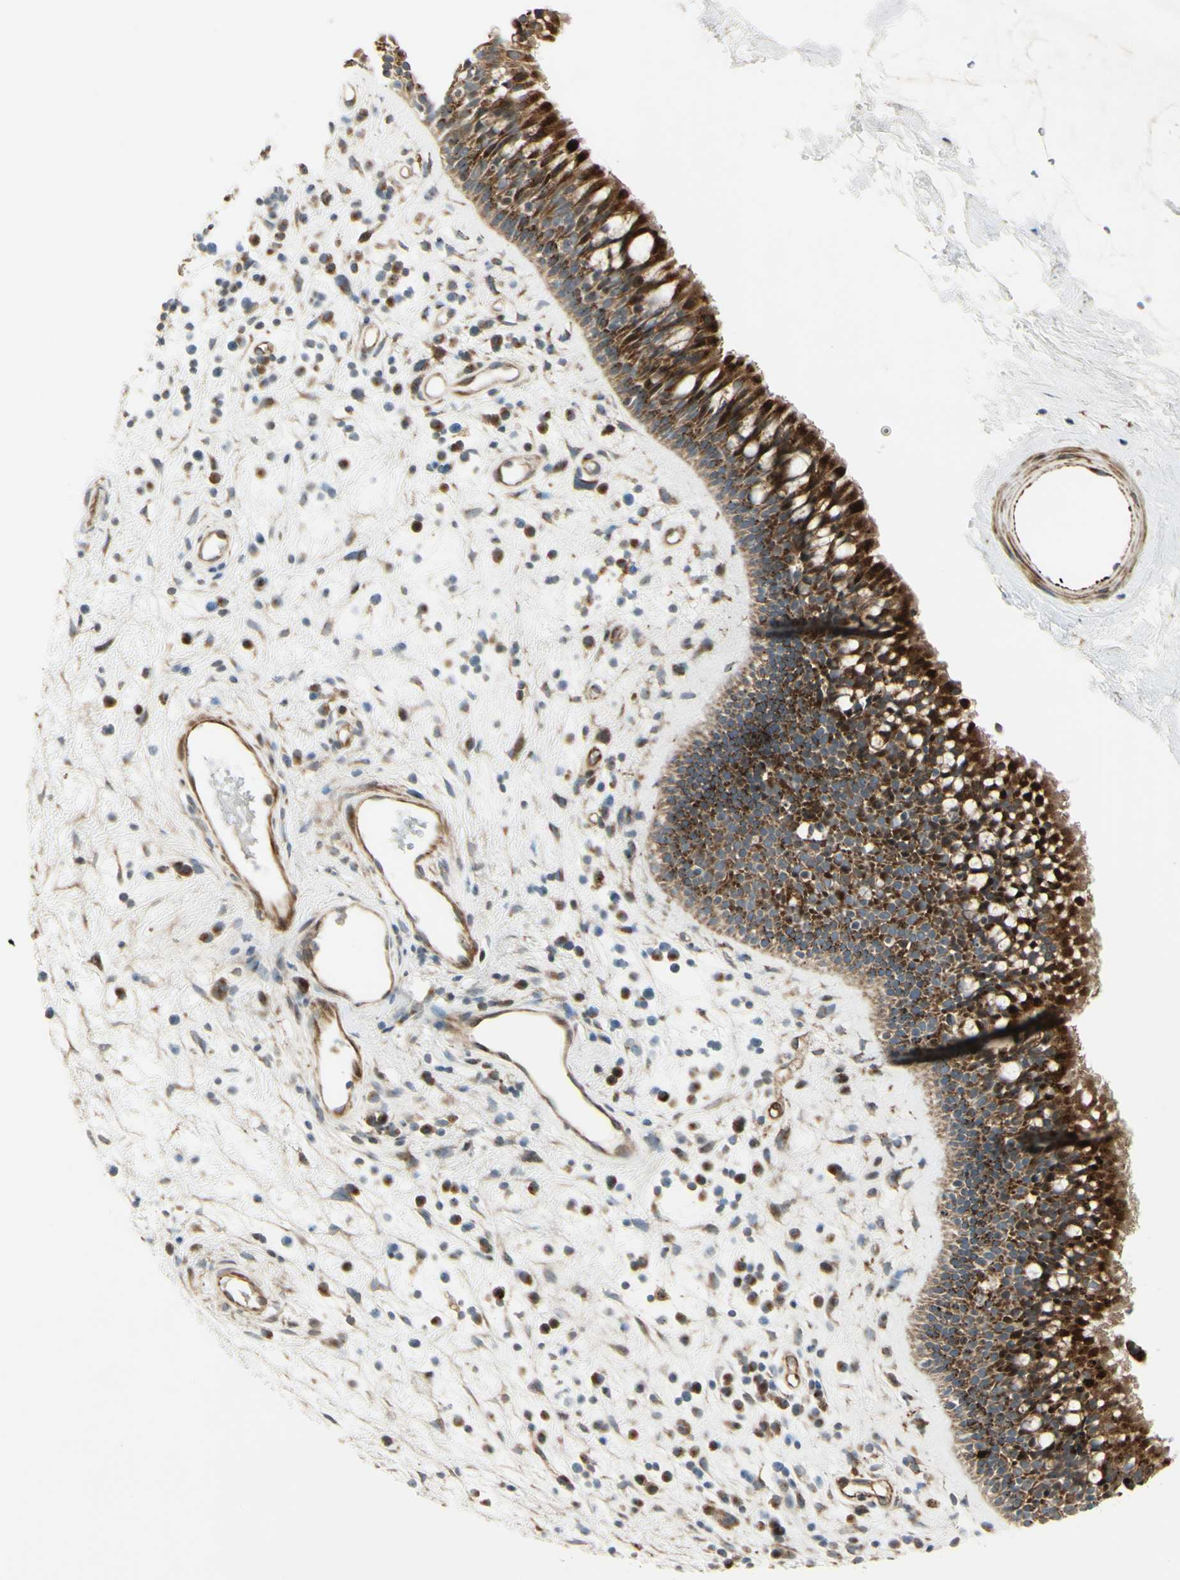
{"staining": {"intensity": "strong", "quantity": ">75%", "location": "cytoplasmic/membranous"}, "tissue": "nasopharynx", "cell_type": "Respiratory epithelial cells", "image_type": "normal", "snomed": [{"axis": "morphology", "description": "Normal tissue, NOS"}, {"axis": "morphology", "description": "Inflammation, NOS"}, {"axis": "topography", "description": "Nasopharynx"}], "caption": "Nasopharynx stained with DAB (3,3'-diaminobenzidine) immunohistochemistry demonstrates high levels of strong cytoplasmic/membranous expression in about >75% of respiratory epithelial cells.", "gene": "NDFIP1", "patient": {"sex": "male", "age": 48}}